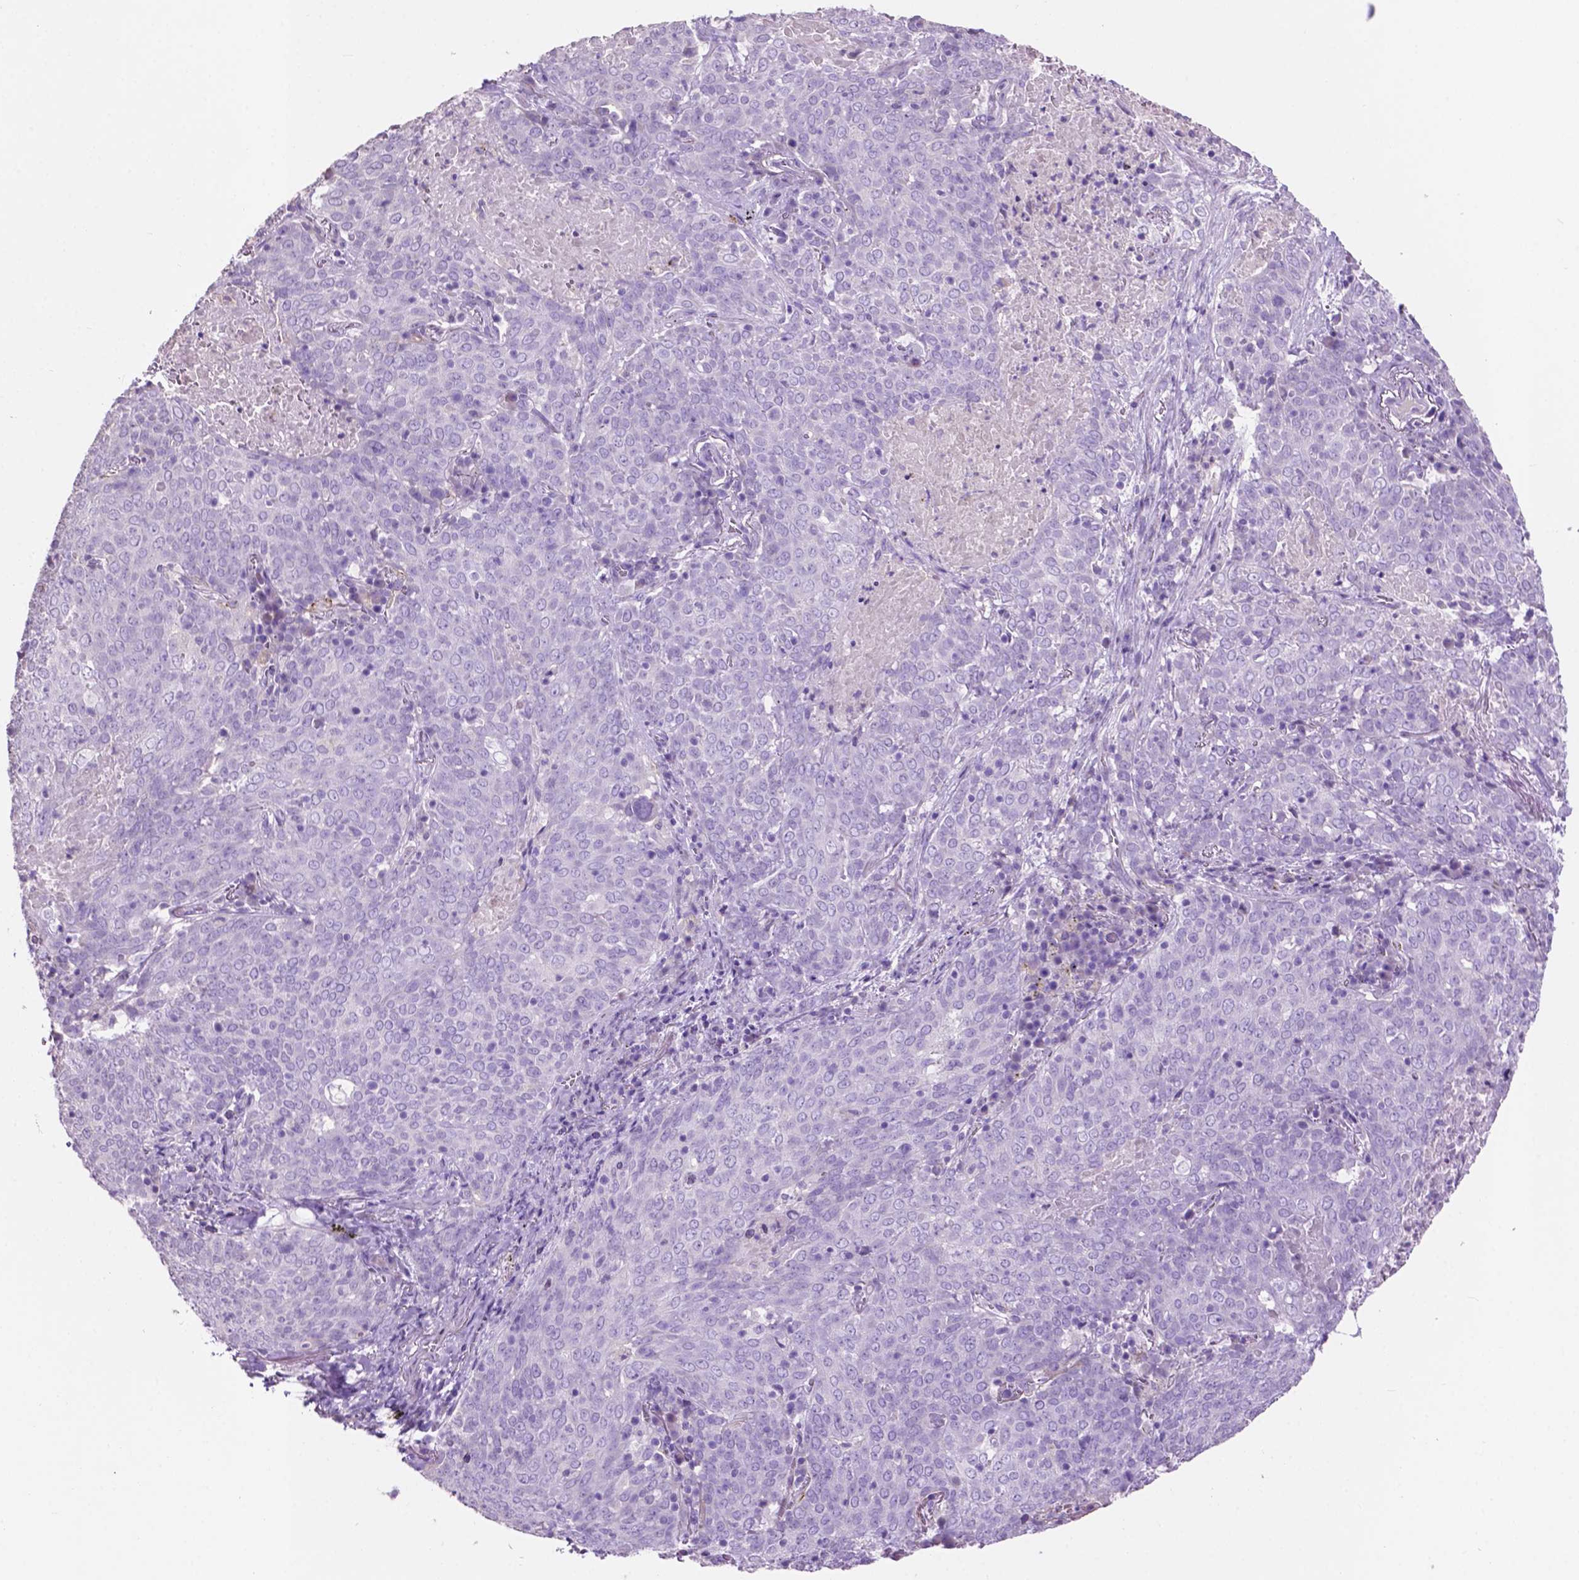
{"staining": {"intensity": "negative", "quantity": "none", "location": "none"}, "tissue": "lung cancer", "cell_type": "Tumor cells", "image_type": "cancer", "snomed": [{"axis": "morphology", "description": "Squamous cell carcinoma, NOS"}, {"axis": "topography", "description": "Lung"}], "caption": "An immunohistochemistry (IHC) image of lung cancer (squamous cell carcinoma) is shown. There is no staining in tumor cells of lung cancer (squamous cell carcinoma).", "gene": "CLDN17", "patient": {"sex": "male", "age": 82}}